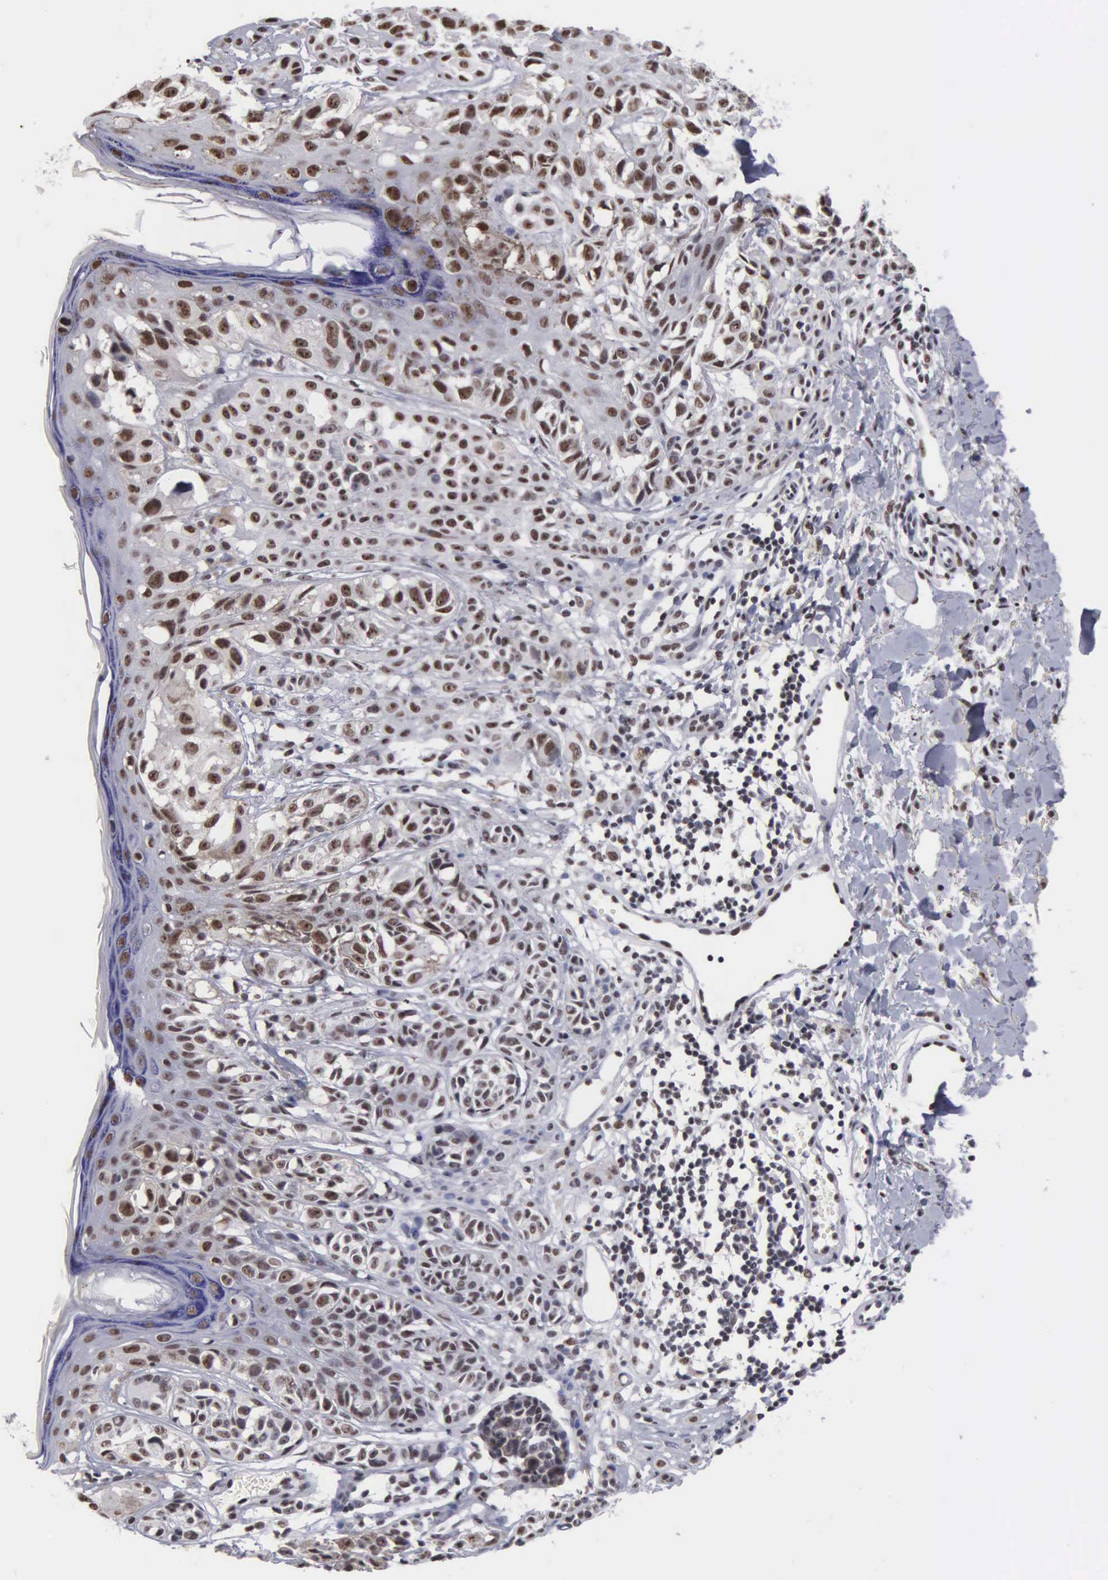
{"staining": {"intensity": "strong", "quantity": "25%-75%", "location": "nuclear"}, "tissue": "melanoma", "cell_type": "Tumor cells", "image_type": "cancer", "snomed": [{"axis": "morphology", "description": "Malignant melanoma, NOS"}, {"axis": "topography", "description": "Skin"}], "caption": "IHC staining of malignant melanoma, which shows high levels of strong nuclear staining in about 25%-75% of tumor cells indicating strong nuclear protein staining. The staining was performed using DAB (3,3'-diaminobenzidine) (brown) for protein detection and nuclei were counterstained in hematoxylin (blue).", "gene": "KIAA0586", "patient": {"sex": "male", "age": 40}}